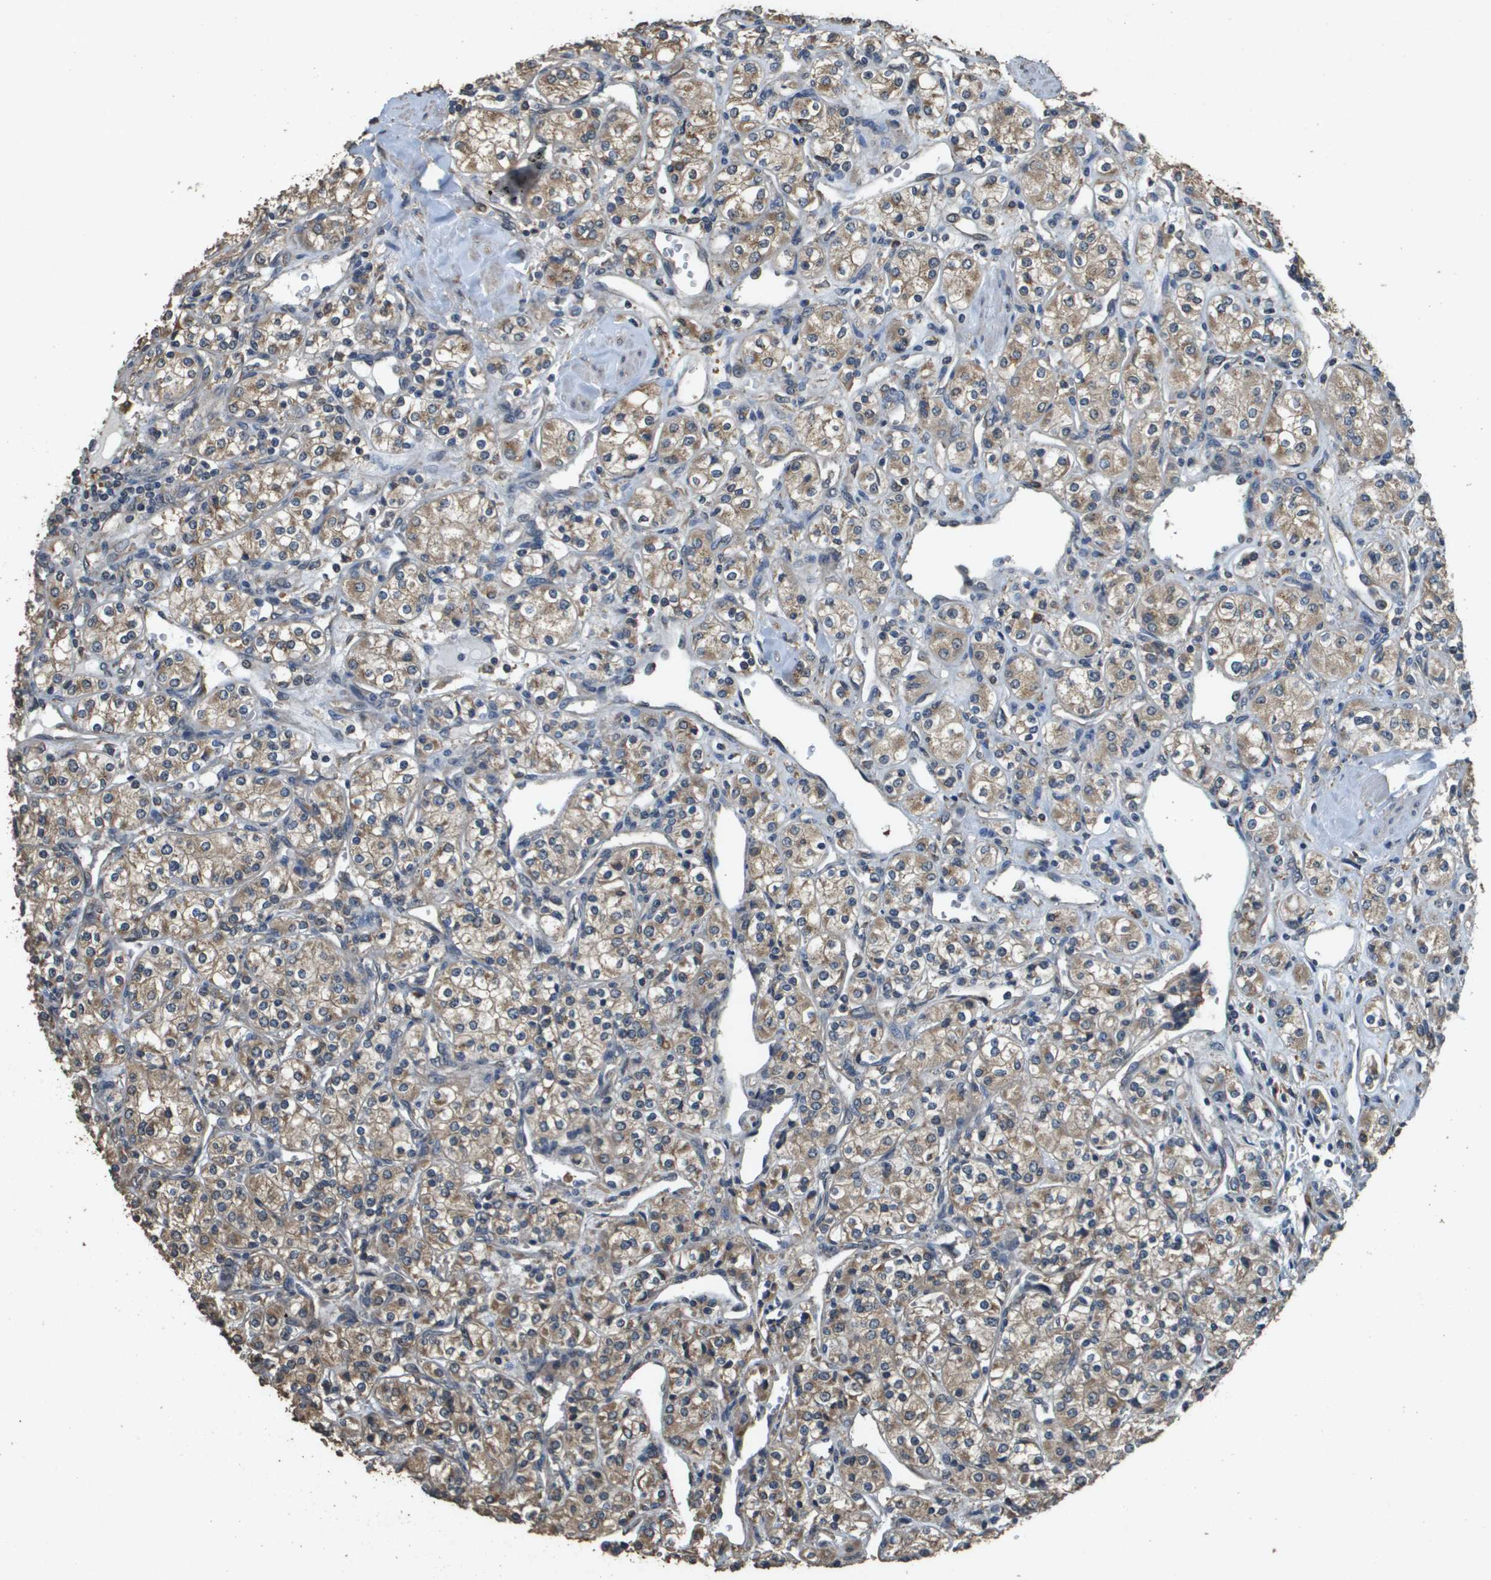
{"staining": {"intensity": "weak", "quantity": ">75%", "location": "cytoplasmic/membranous"}, "tissue": "renal cancer", "cell_type": "Tumor cells", "image_type": "cancer", "snomed": [{"axis": "morphology", "description": "Adenocarcinoma, NOS"}, {"axis": "topography", "description": "Kidney"}], "caption": "Renal cancer (adenocarcinoma) stained with DAB (3,3'-diaminobenzidine) immunohistochemistry (IHC) displays low levels of weak cytoplasmic/membranous expression in about >75% of tumor cells.", "gene": "RAB6B", "patient": {"sex": "male", "age": 77}}